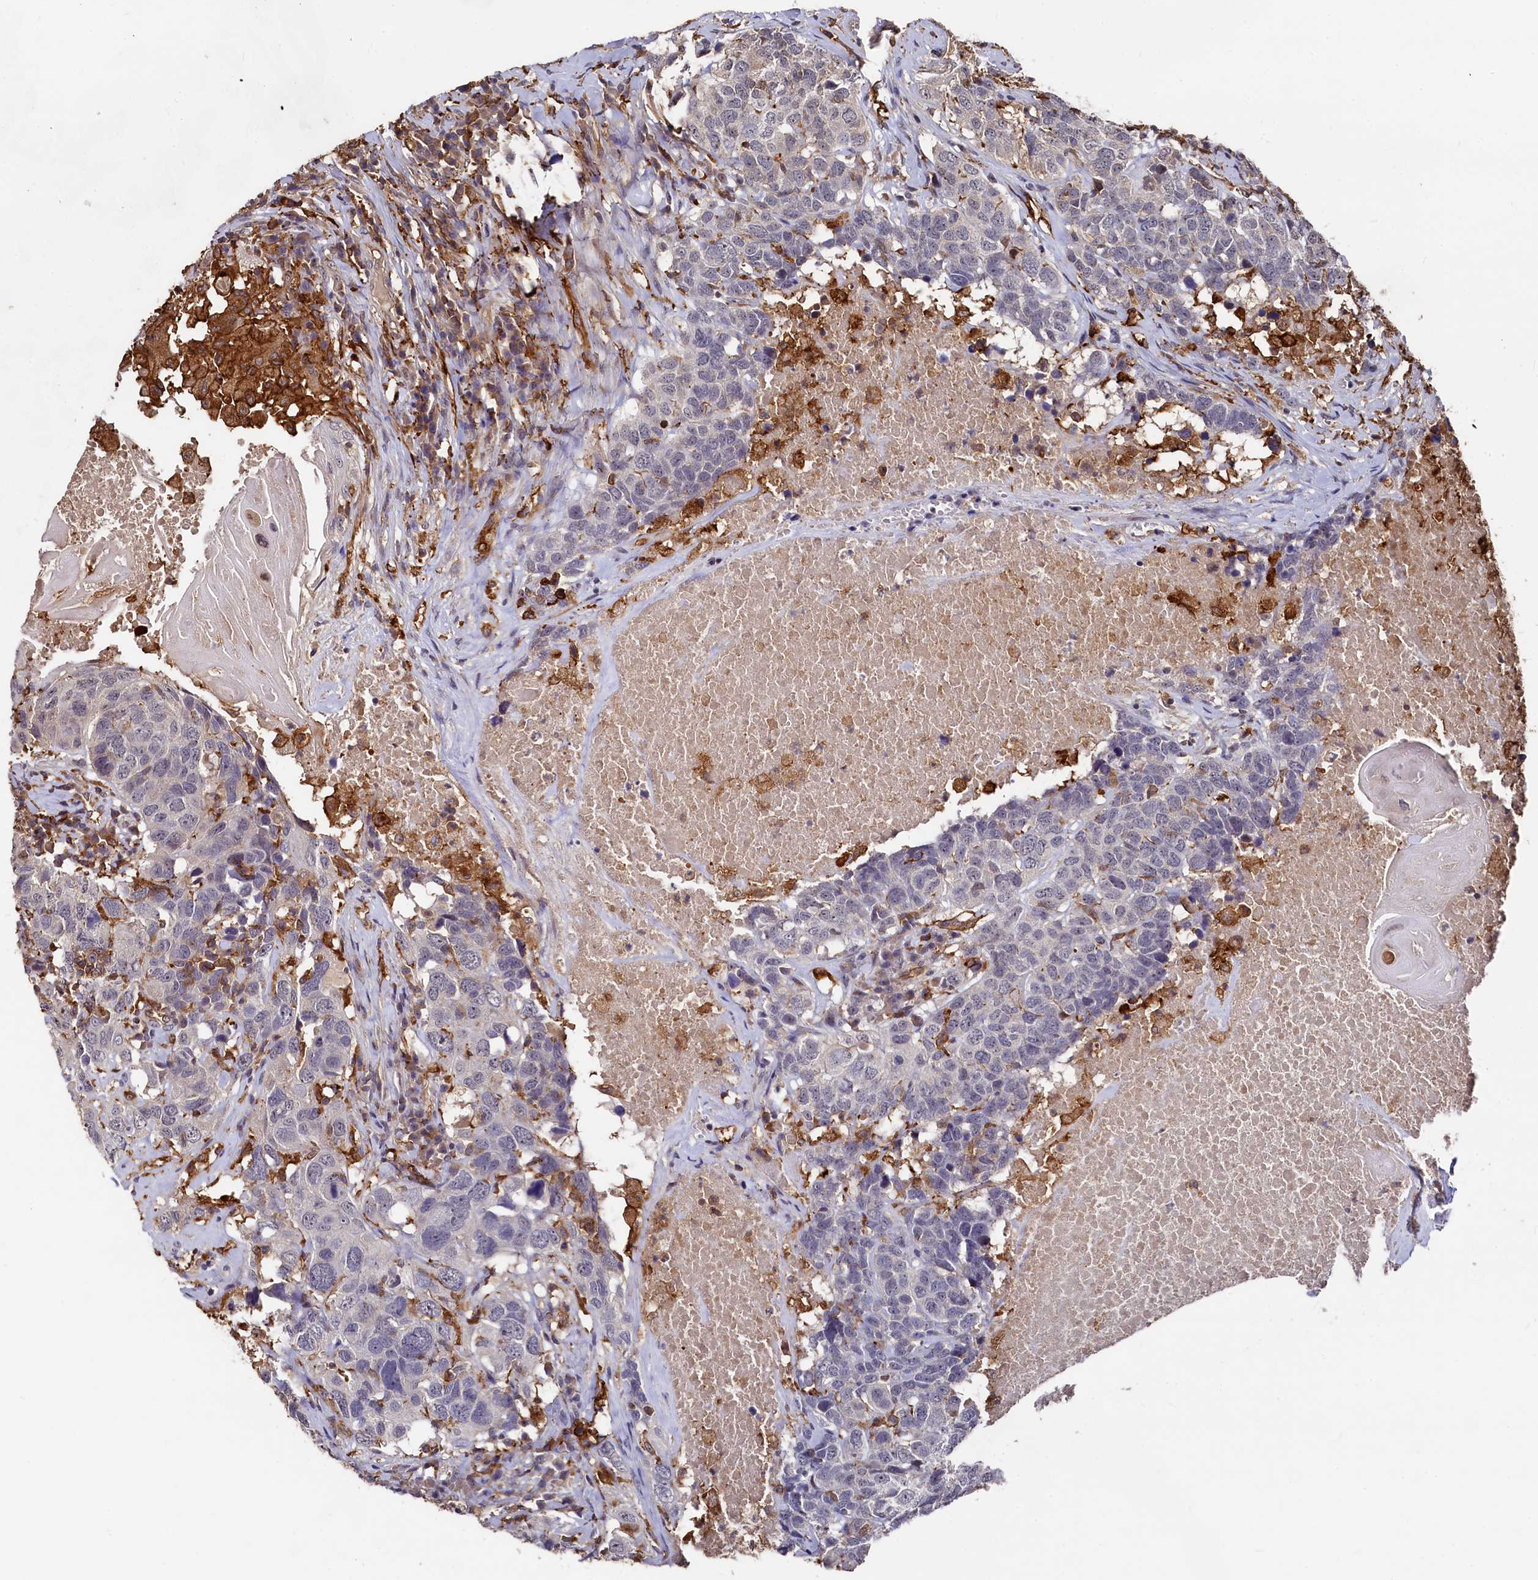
{"staining": {"intensity": "negative", "quantity": "none", "location": "none"}, "tissue": "head and neck cancer", "cell_type": "Tumor cells", "image_type": "cancer", "snomed": [{"axis": "morphology", "description": "Squamous cell carcinoma, NOS"}, {"axis": "topography", "description": "Head-Neck"}], "caption": "High power microscopy photomicrograph of an immunohistochemistry photomicrograph of head and neck cancer, revealing no significant positivity in tumor cells.", "gene": "PLEKHO2", "patient": {"sex": "male", "age": 66}}